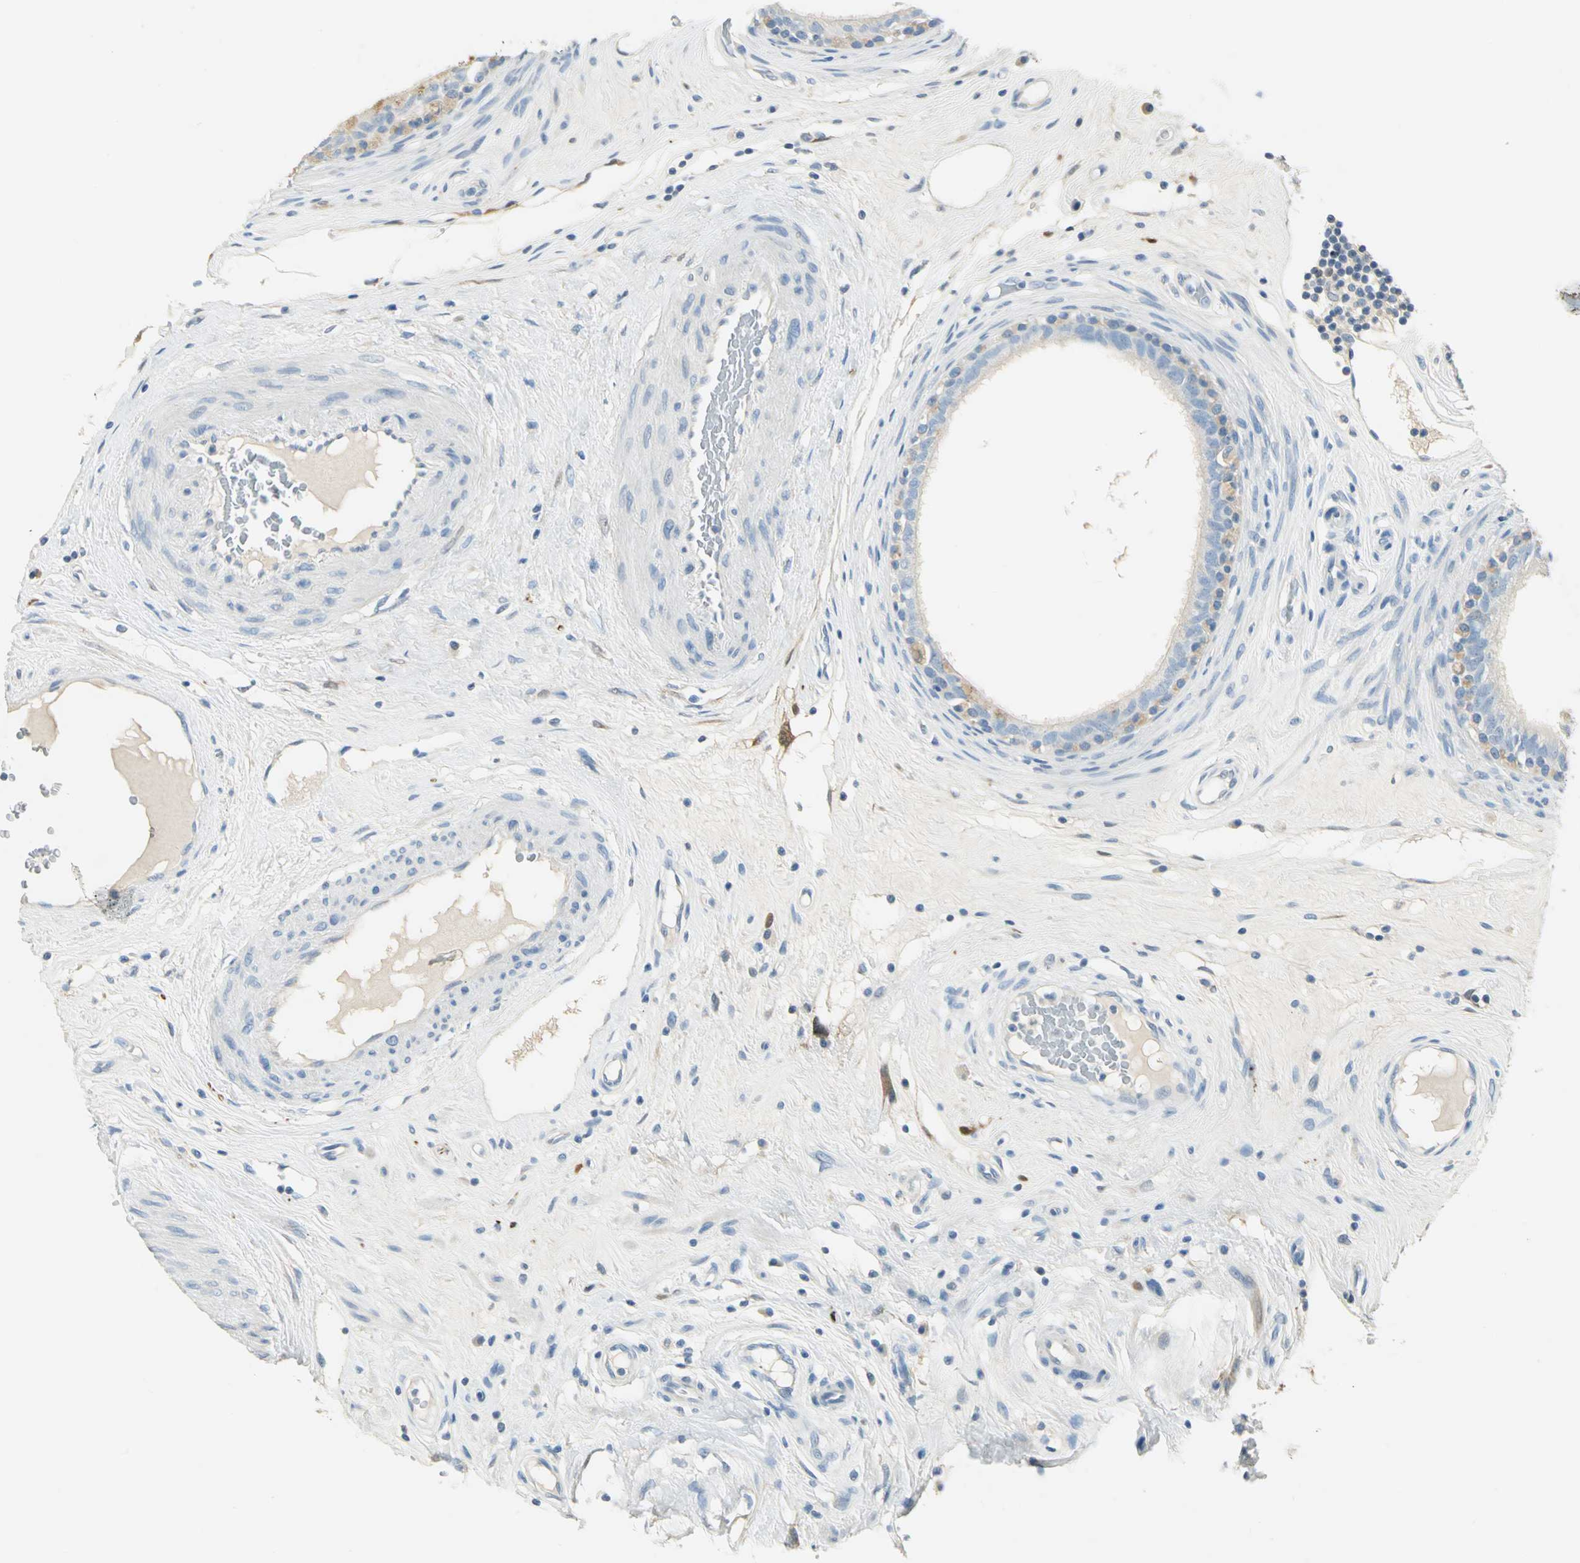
{"staining": {"intensity": "strong", "quantity": "<25%", "location": "cytoplasmic/membranous,nuclear"}, "tissue": "epididymis", "cell_type": "Glandular cells", "image_type": "normal", "snomed": [{"axis": "morphology", "description": "Normal tissue, NOS"}, {"axis": "morphology", "description": "Inflammation, NOS"}, {"axis": "topography", "description": "Epididymis"}], "caption": "High-magnification brightfield microscopy of benign epididymis stained with DAB (brown) and counterstained with hematoxylin (blue). glandular cells exhibit strong cytoplasmic/membranous,nuclear positivity is present in approximately<25% of cells.", "gene": "UCHL1", "patient": {"sex": "male", "age": 84}}